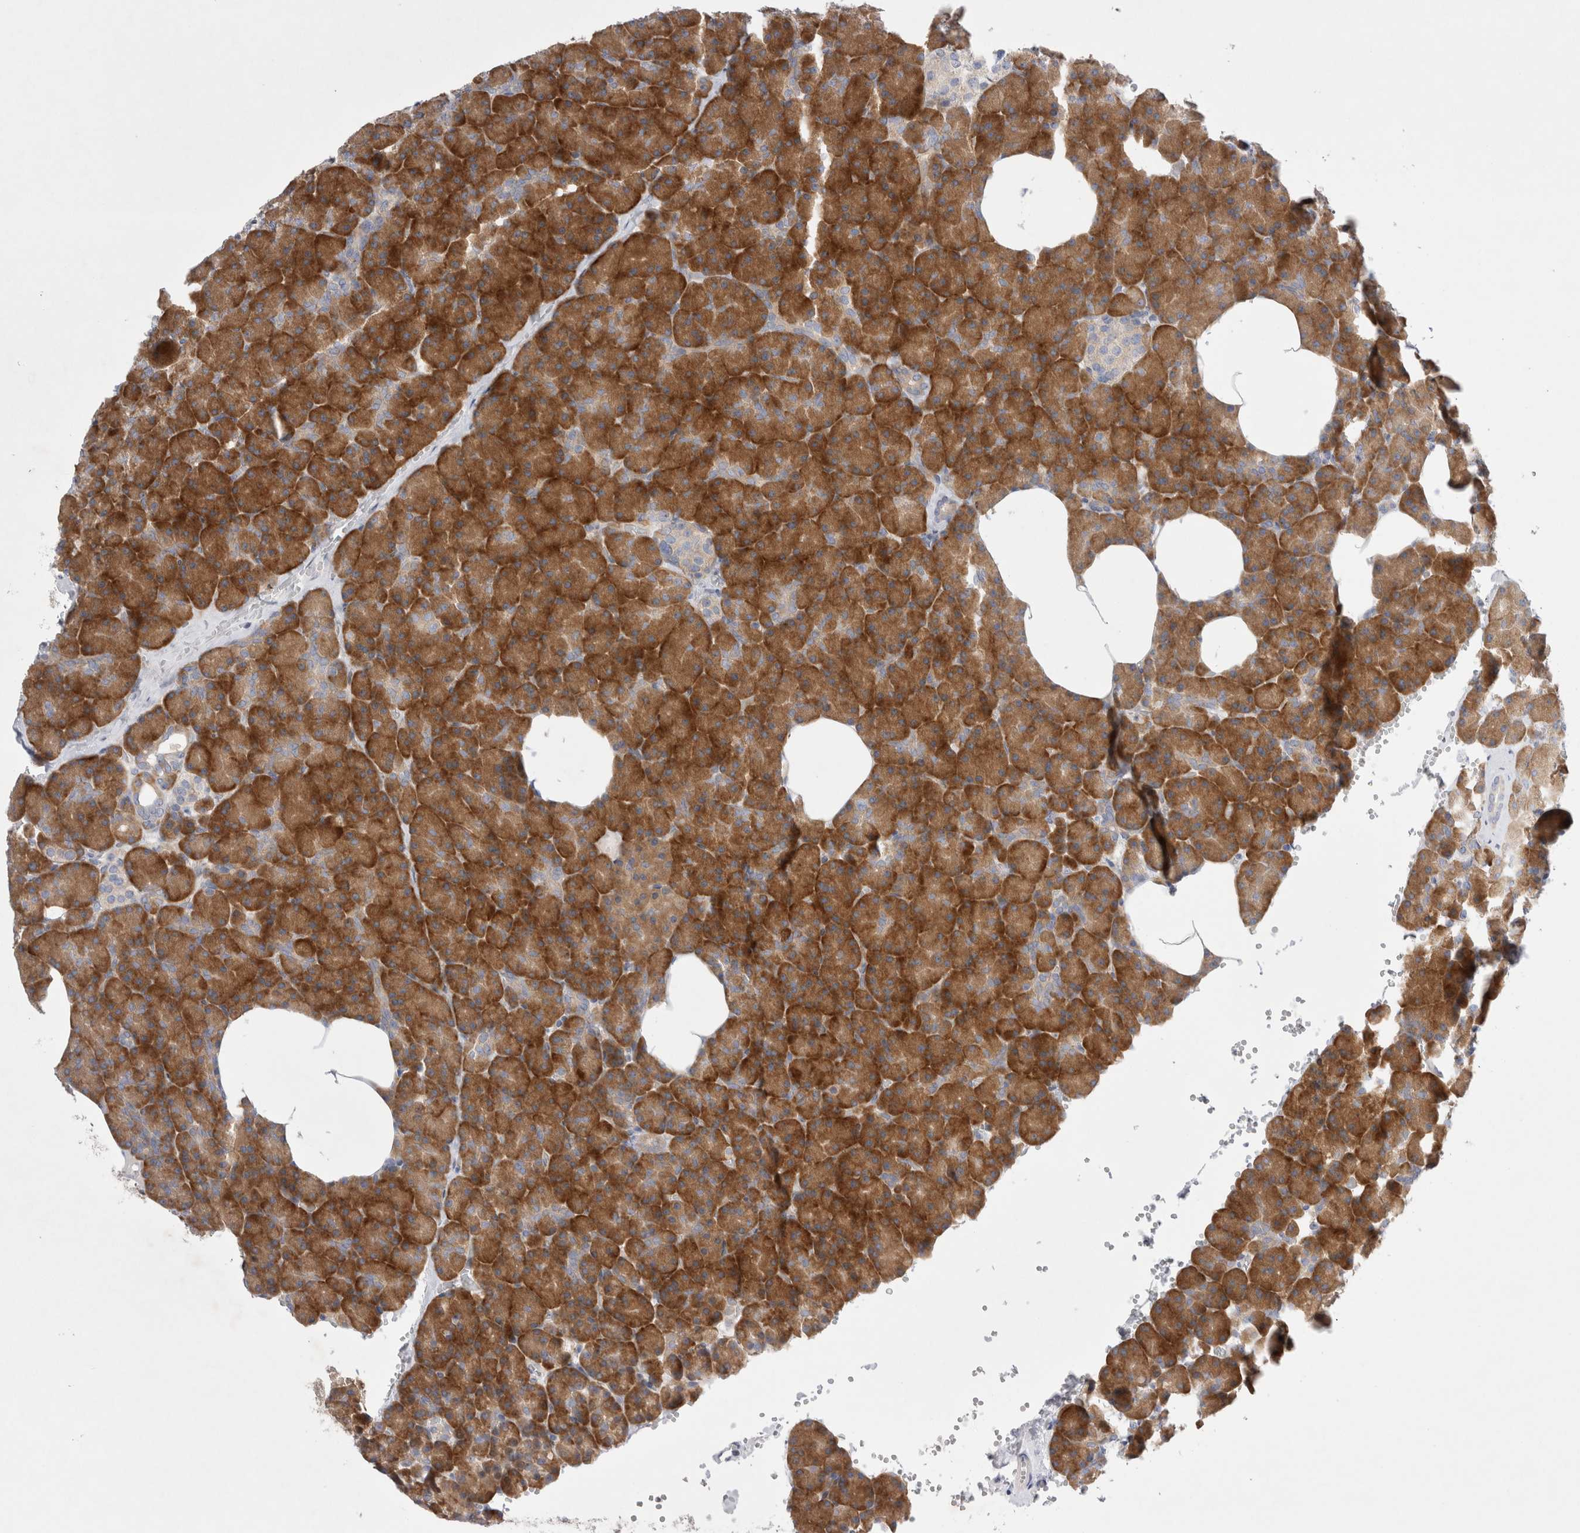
{"staining": {"intensity": "strong", "quantity": ">75%", "location": "cytoplasmic/membranous"}, "tissue": "pancreas", "cell_type": "Exocrine glandular cells", "image_type": "normal", "snomed": [{"axis": "morphology", "description": "Normal tissue, NOS"}, {"axis": "morphology", "description": "Carcinoid, malignant, NOS"}, {"axis": "topography", "description": "Pancreas"}], "caption": "The photomicrograph exhibits immunohistochemical staining of benign pancreas. There is strong cytoplasmic/membranous expression is appreciated in approximately >75% of exocrine glandular cells.", "gene": "RBM12B", "patient": {"sex": "female", "age": 35}}